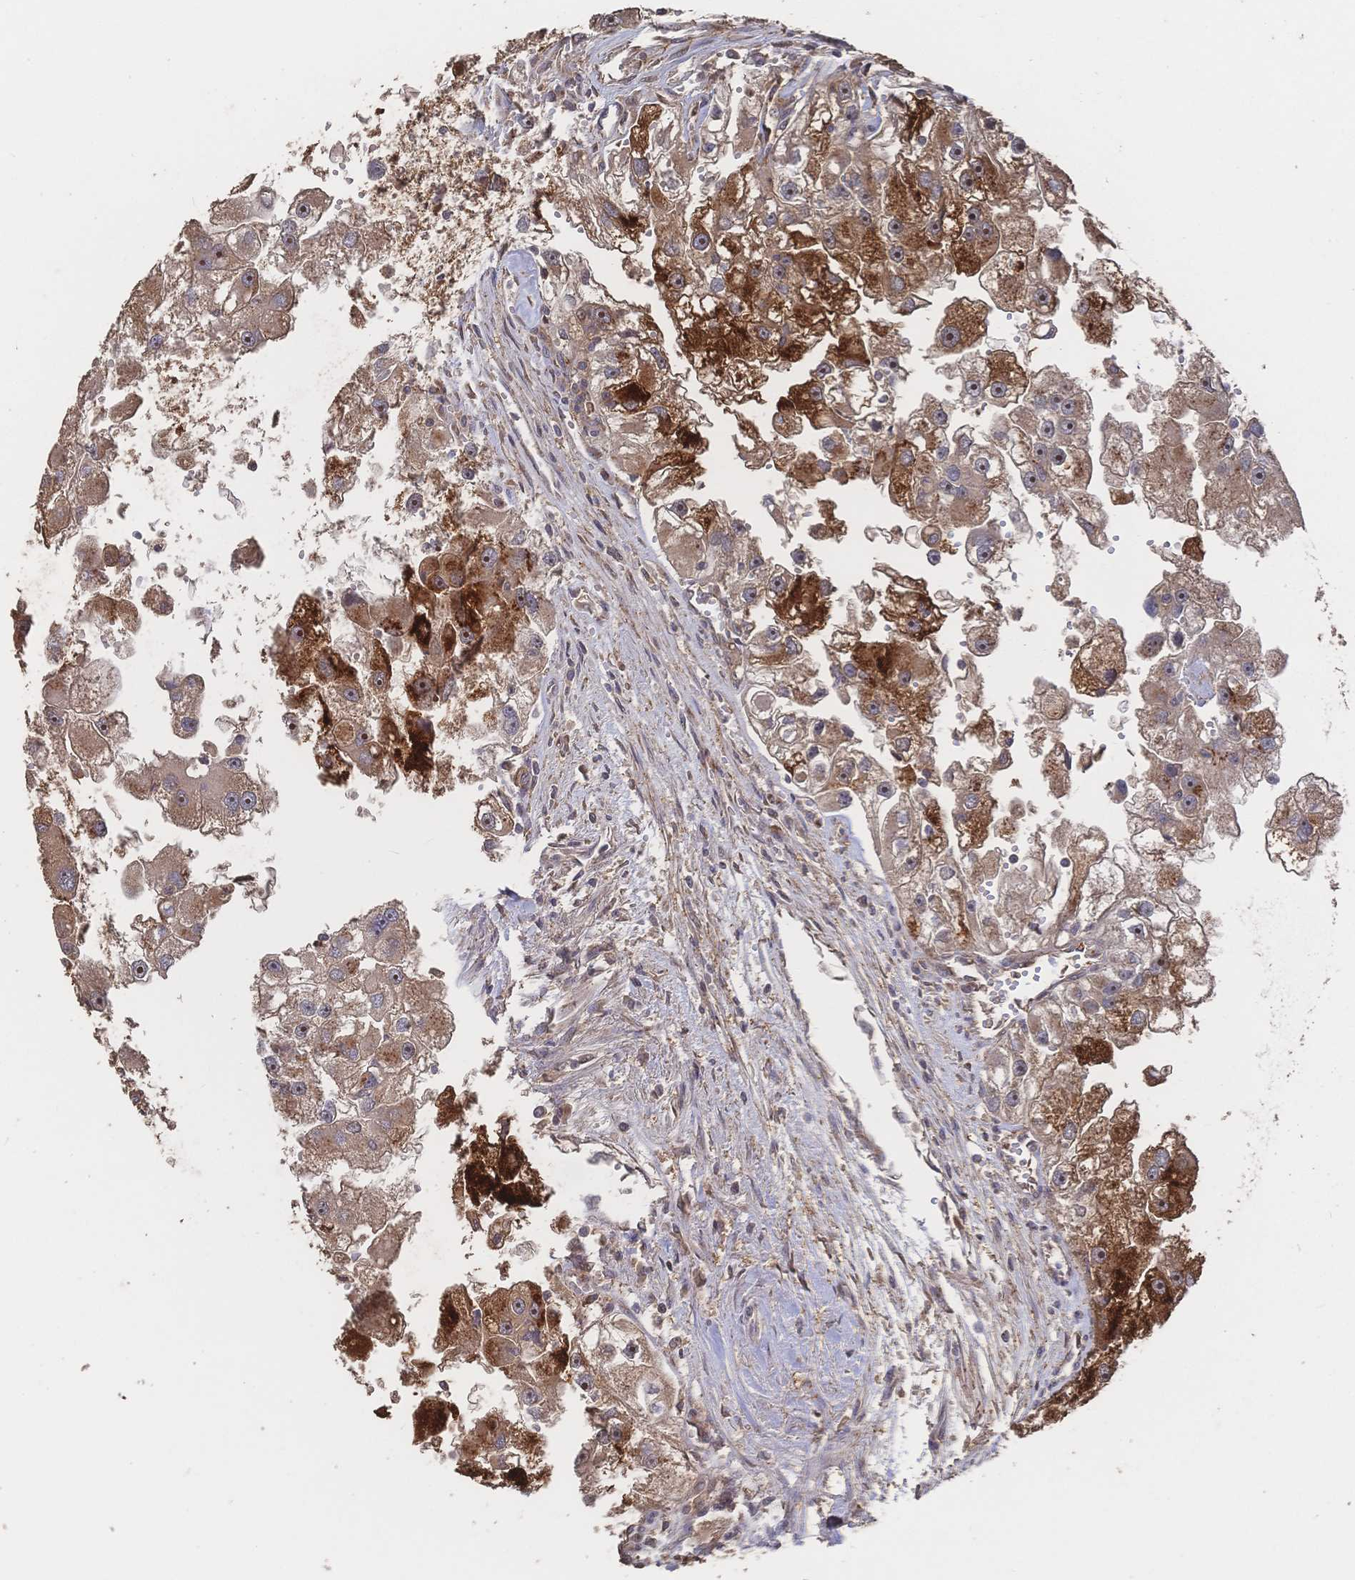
{"staining": {"intensity": "strong", "quantity": ">75%", "location": "cytoplasmic/membranous,nuclear"}, "tissue": "renal cancer", "cell_type": "Tumor cells", "image_type": "cancer", "snomed": [{"axis": "morphology", "description": "Adenocarcinoma, NOS"}, {"axis": "topography", "description": "Kidney"}], "caption": "Immunohistochemical staining of human renal adenocarcinoma reveals strong cytoplasmic/membranous and nuclear protein expression in approximately >75% of tumor cells. The protein of interest is shown in brown color, while the nuclei are stained blue.", "gene": "DNAJA4", "patient": {"sex": "male", "age": 63}}